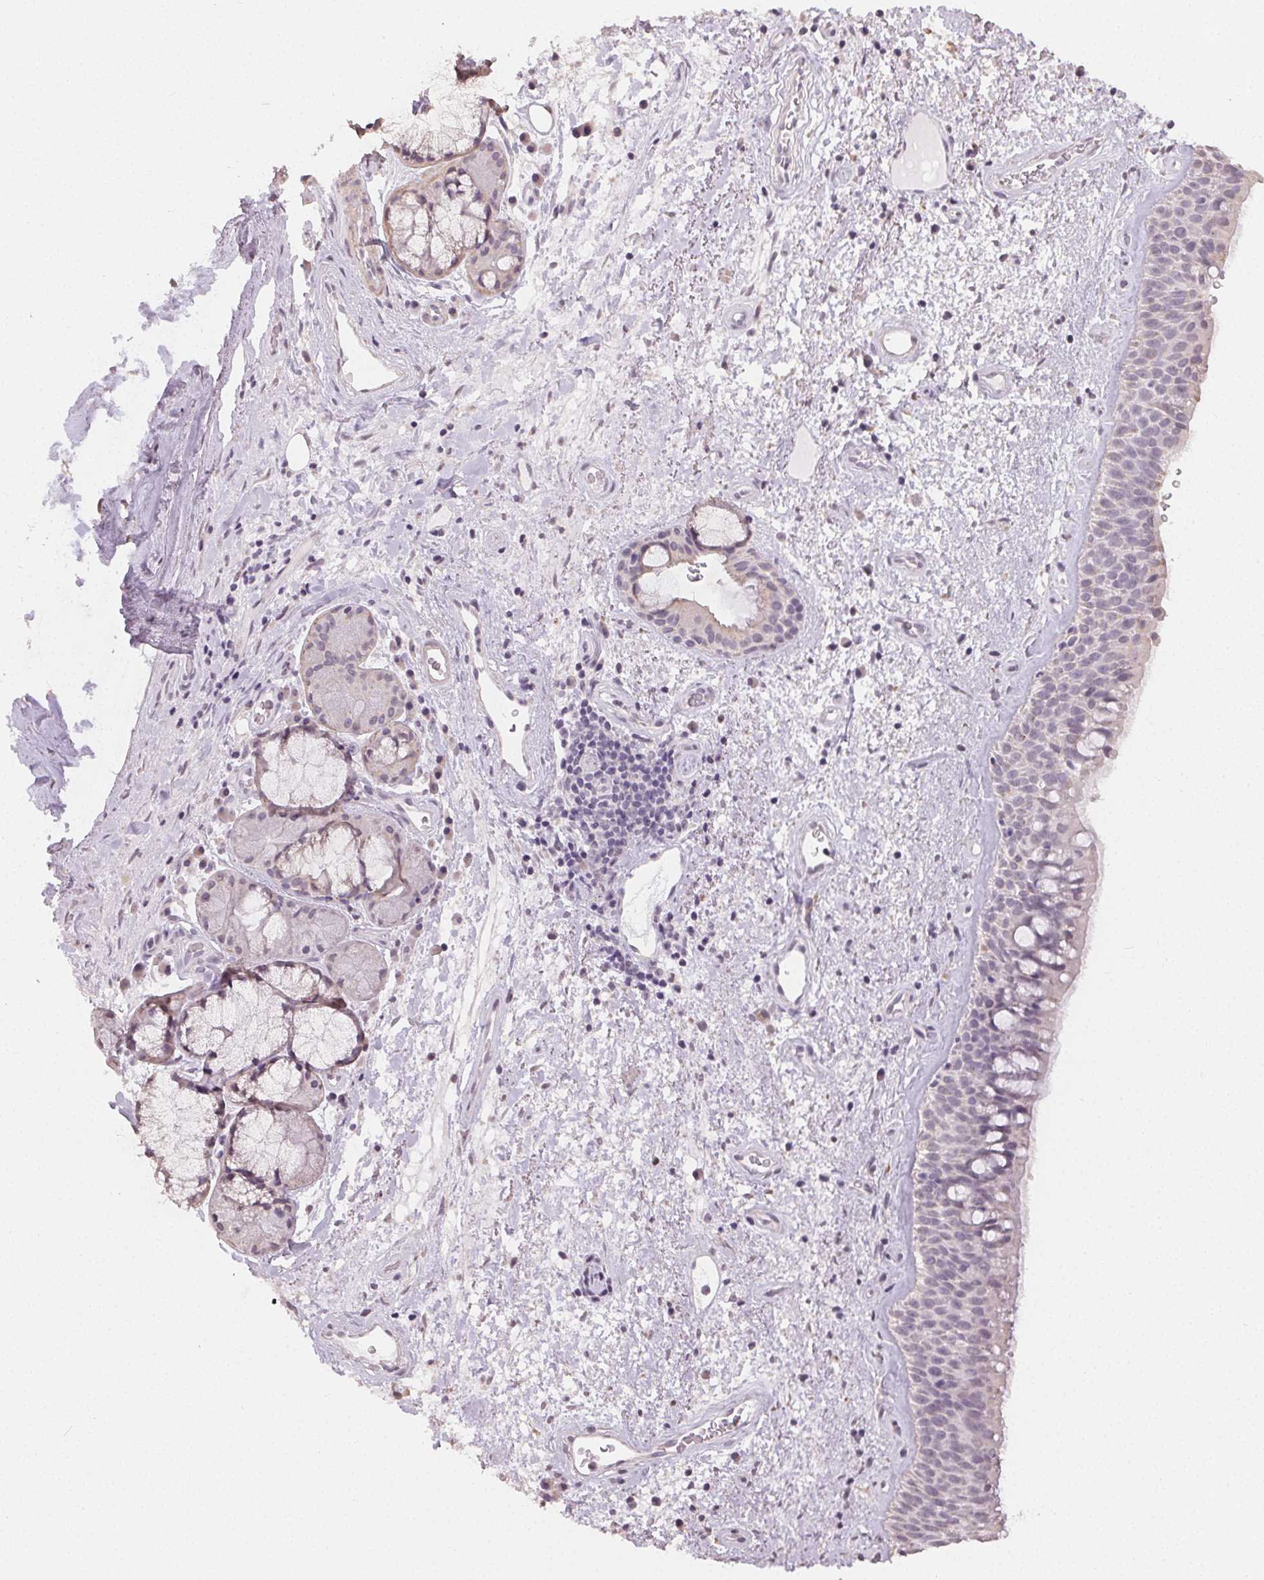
{"staining": {"intensity": "negative", "quantity": "none", "location": "none"}, "tissue": "bronchus", "cell_type": "Respiratory epithelial cells", "image_type": "normal", "snomed": [{"axis": "morphology", "description": "Normal tissue, NOS"}, {"axis": "topography", "description": "Bronchus"}], "caption": "DAB immunohistochemical staining of benign bronchus demonstrates no significant staining in respiratory epithelial cells.", "gene": "TMEM174", "patient": {"sex": "male", "age": 48}}